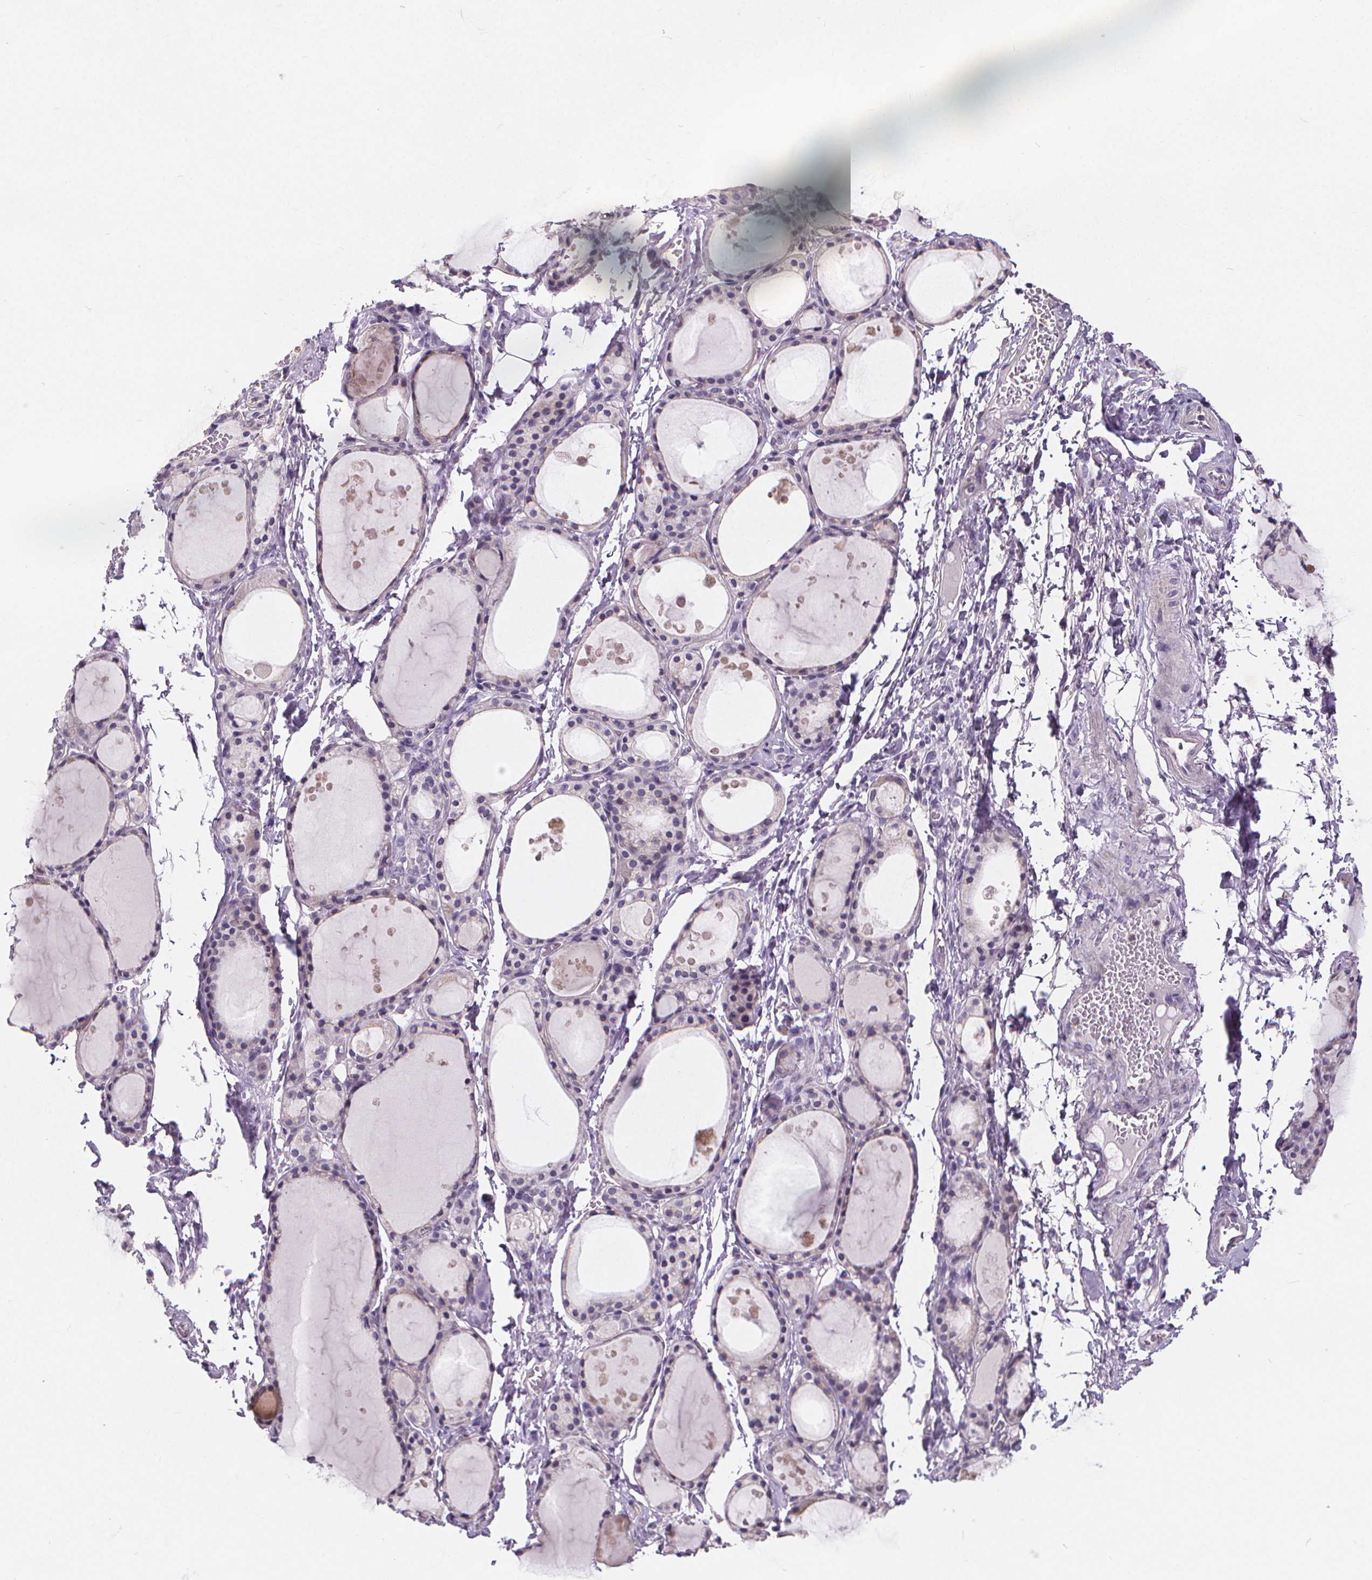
{"staining": {"intensity": "negative", "quantity": "none", "location": "none"}, "tissue": "thyroid gland", "cell_type": "Glandular cells", "image_type": "normal", "snomed": [{"axis": "morphology", "description": "Normal tissue, NOS"}, {"axis": "topography", "description": "Thyroid gland"}], "caption": "Immunohistochemical staining of benign thyroid gland exhibits no significant expression in glandular cells.", "gene": "ATP6V1D", "patient": {"sex": "male", "age": 68}}